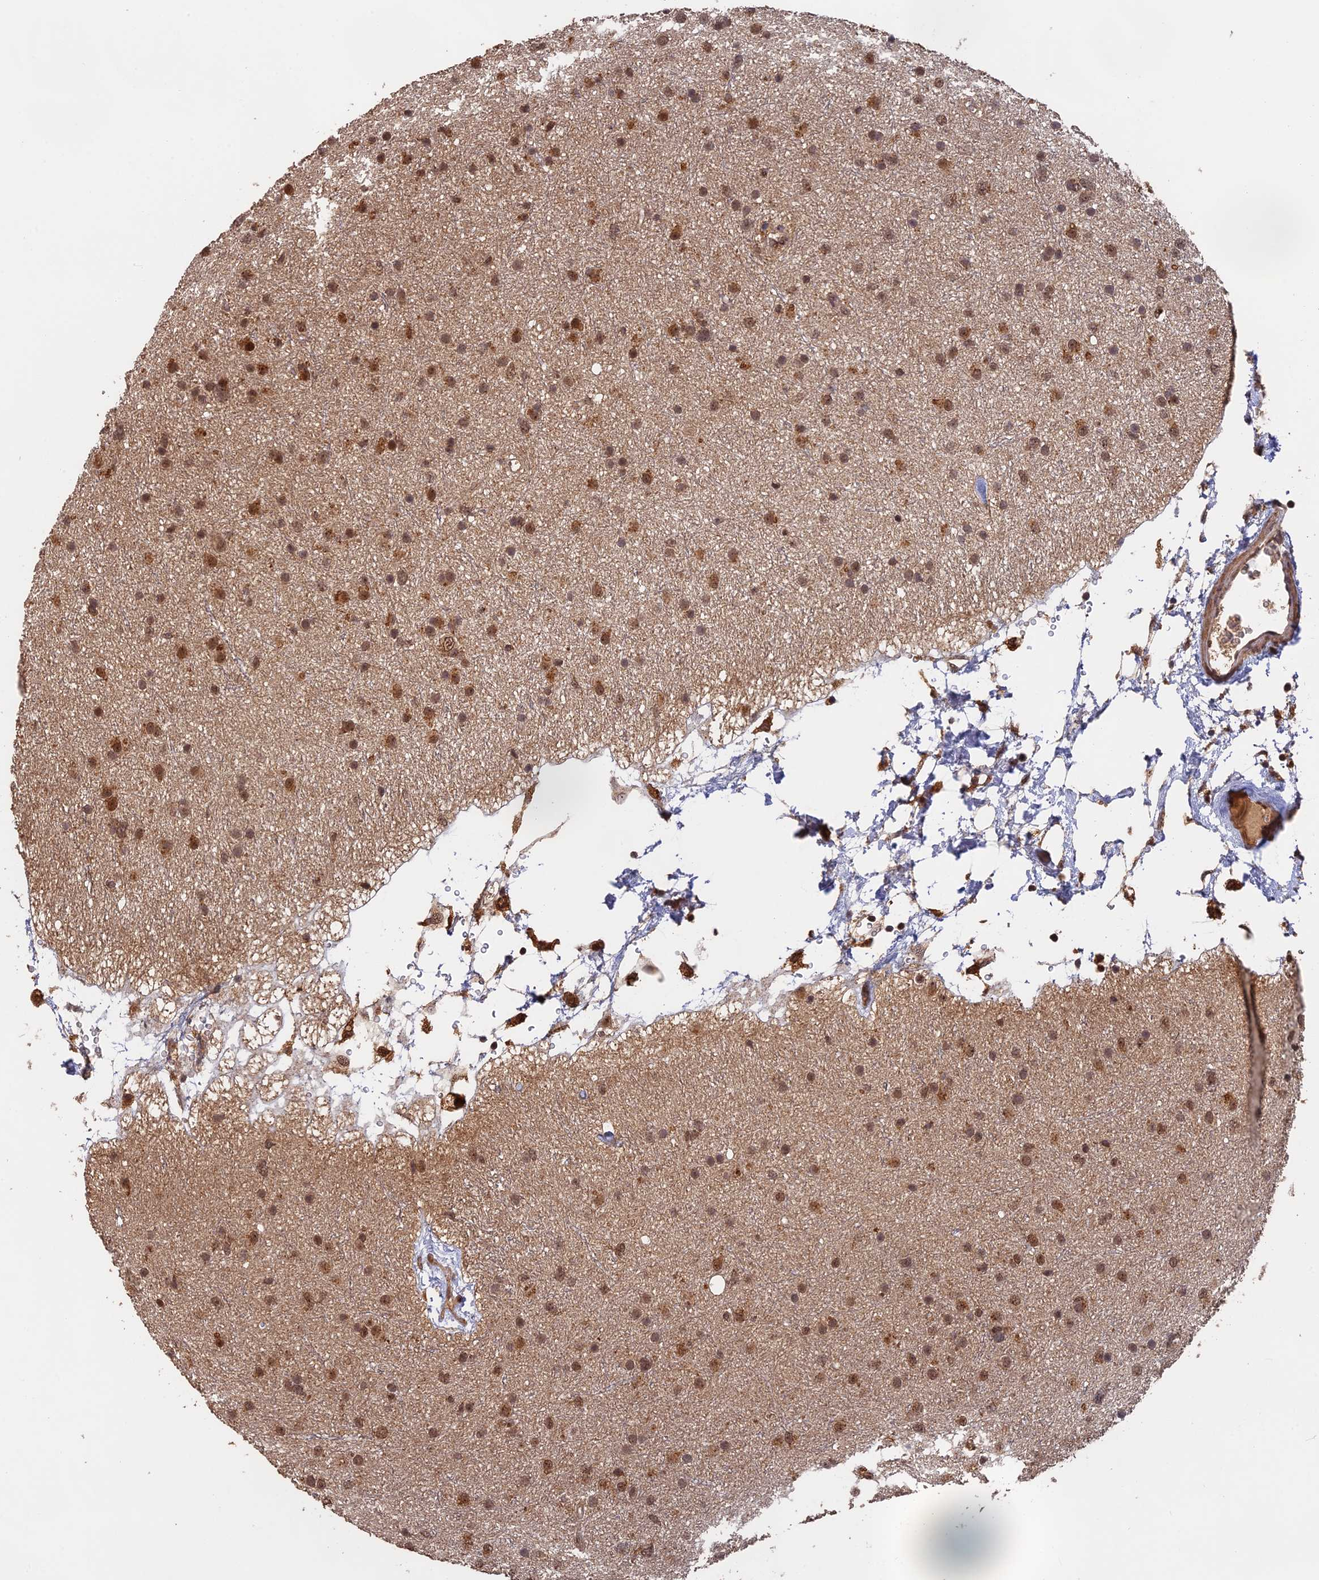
{"staining": {"intensity": "moderate", "quantity": ">75%", "location": "cytoplasmic/membranous,nuclear"}, "tissue": "glioma", "cell_type": "Tumor cells", "image_type": "cancer", "snomed": [{"axis": "morphology", "description": "Glioma, malignant, Low grade"}, {"axis": "topography", "description": "Cerebral cortex"}], "caption": "Immunohistochemistry (IHC) histopathology image of malignant low-grade glioma stained for a protein (brown), which demonstrates medium levels of moderate cytoplasmic/membranous and nuclear positivity in approximately >75% of tumor cells.", "gene": "OSBPL1A", "patient": {"sex": "female", "age": 39}}